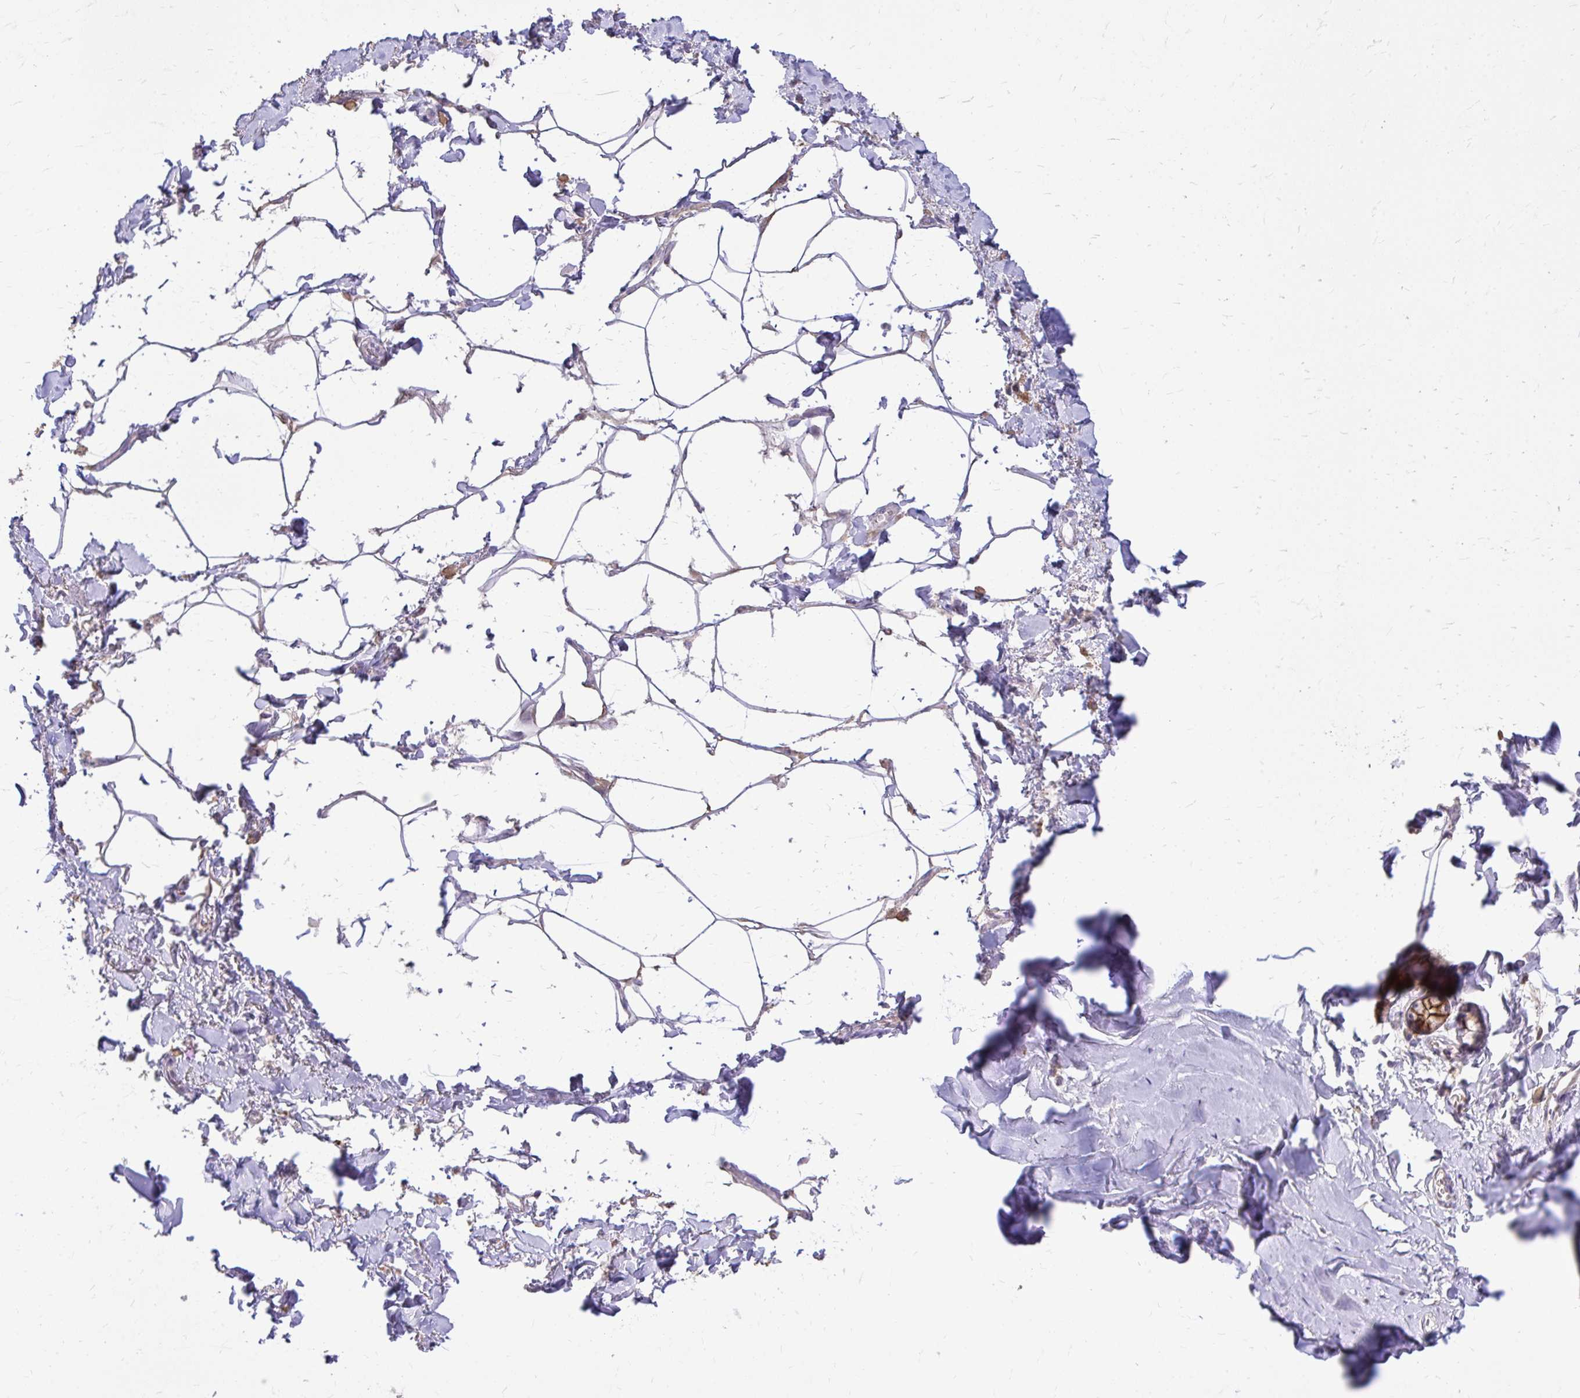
{"staining": {"intensity": "negative", "quantity": "none", "location": "none"}, "tissue": "adipose tissue", "cell_type": "Adipocytes", "image_type": "normal", "snomed": [{"axis": "morphology", "description": "Normal tissue, NOS"}, {"axis": "topography", "description": "Vagina"}, {"axis": "topography", "description": "Peripheral nerve tissue"}], "caption": "Adipocytes are negative for brown protein staining in normal adipose tissue. (DAB (3,3'-diaminobenzidine) immunohistochemistry with hematoxylin counter stain).", "gene": "EPB41L1", "patient": {"sex": "female", "age": 71}}